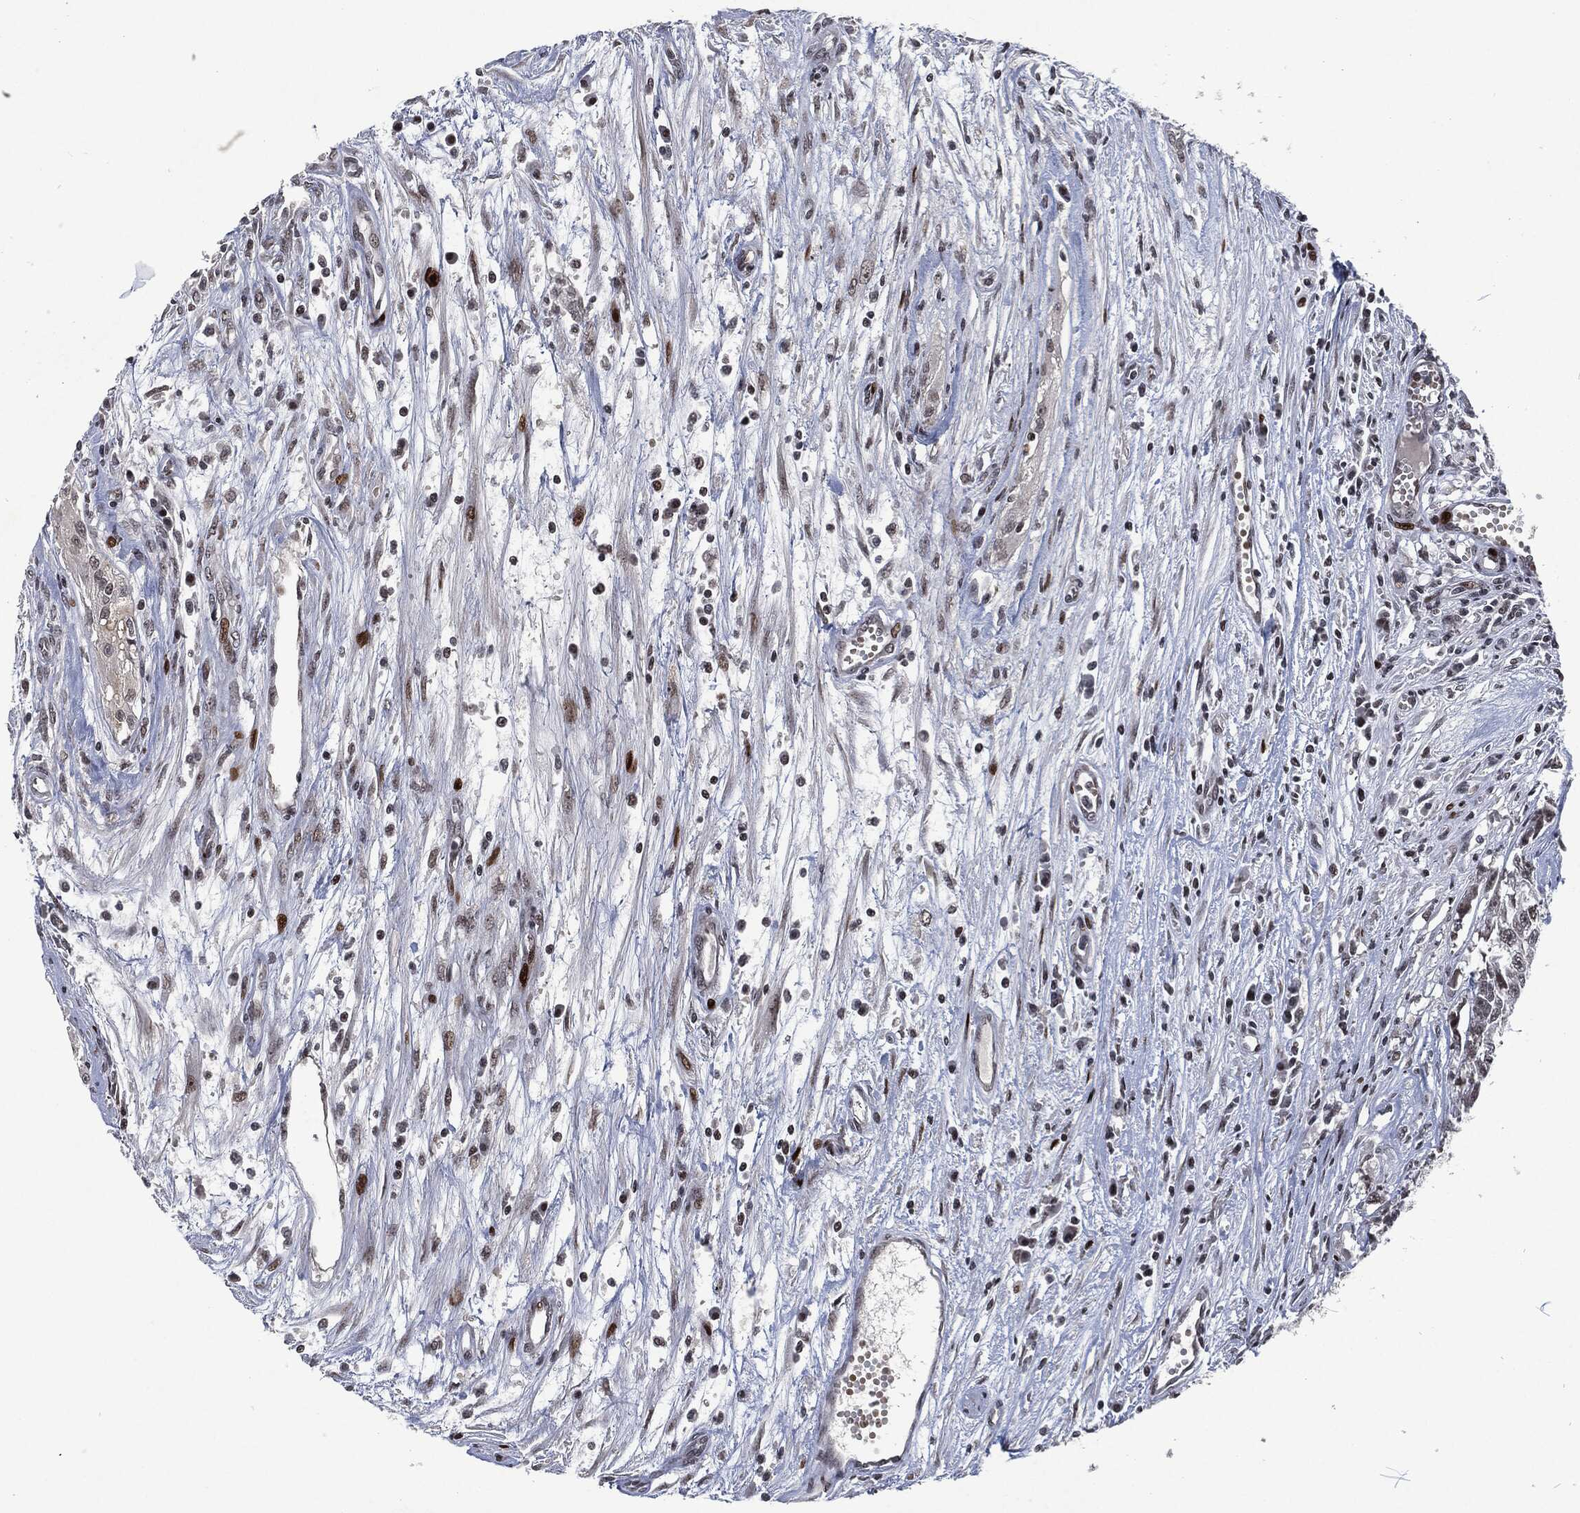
{"staining": {"intensity": "negative", "quantity": "none", "location": "none"}, "tissue": "testis cancer", "cell_type": "Tumor cells", "image_type": "cancer", "snomed": [{"axis": "morphology", "description": "Seminoma, NOS"}, {"axis": "morphology", "description": "Carcinoma, Embryonal, NOS"}, {"axis": "topography", "description": "Testis"}], "caption": "Tumor cells are negative for brown protein staining in embryonal carcinoma (testis). The staining is performed using DAB brown chromogen with nuclei counter-stained in using hematoxylin.", "gene": "EGFR", "patient": {"sex": "male", "age": 22}}